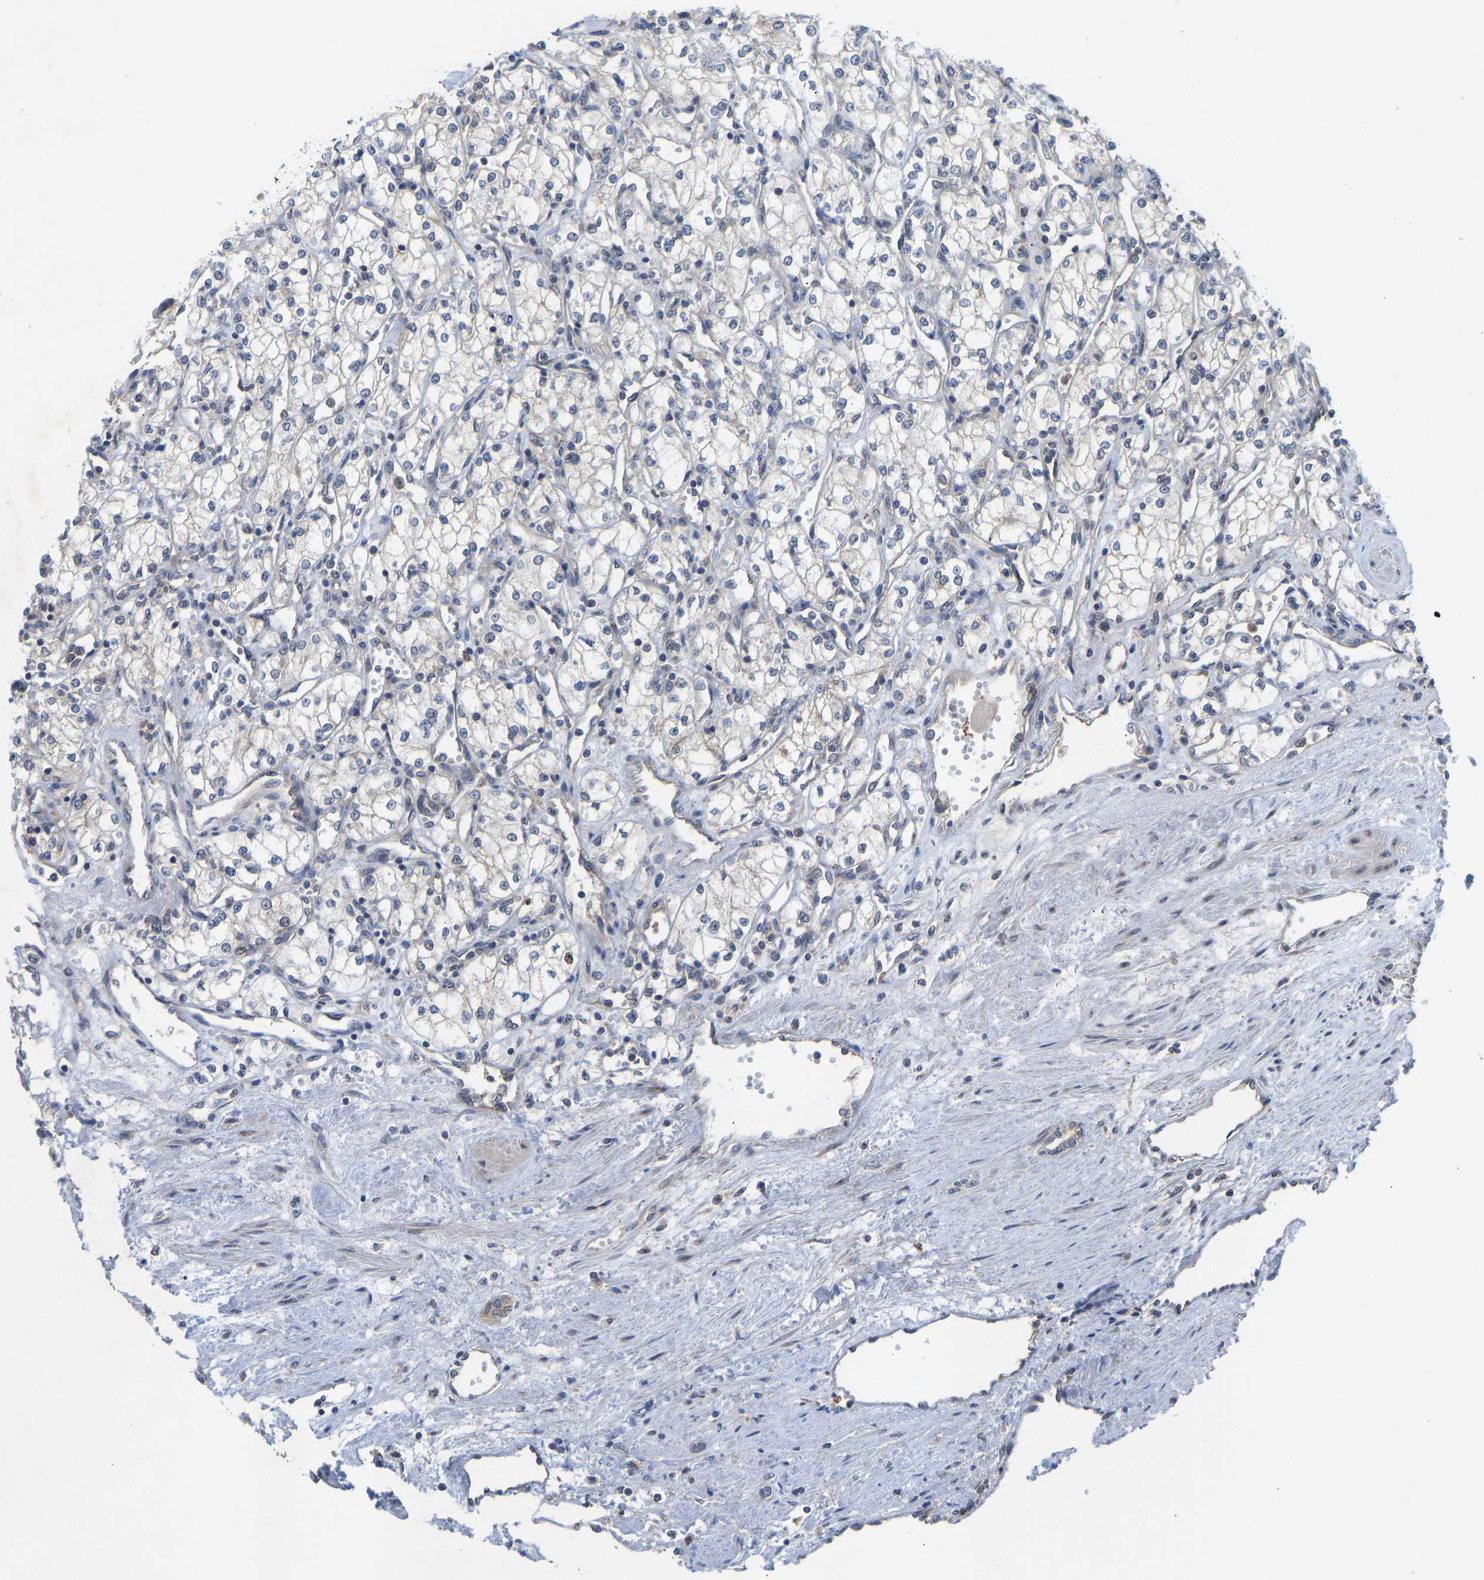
{"staining": {"intensity": "negative", "quantity": "none", "location": "none"}, "tissue": "renal cancer", "cell_type": "Tumor cells", "image_type": "cancer", "snomed": [{"axis": "morphology", "description": "Adenocarcinoma, NOS"}, {"axis": "topography", "description": "Kidney"}], "caption": "IHC micrograph of human renal cancer (adenocarcinoma) stained for a protein (brown), which demonstrates no expression in tumor cells.", "gene": "ZNF251", "patient": {"sex": "male", "age": 59}}